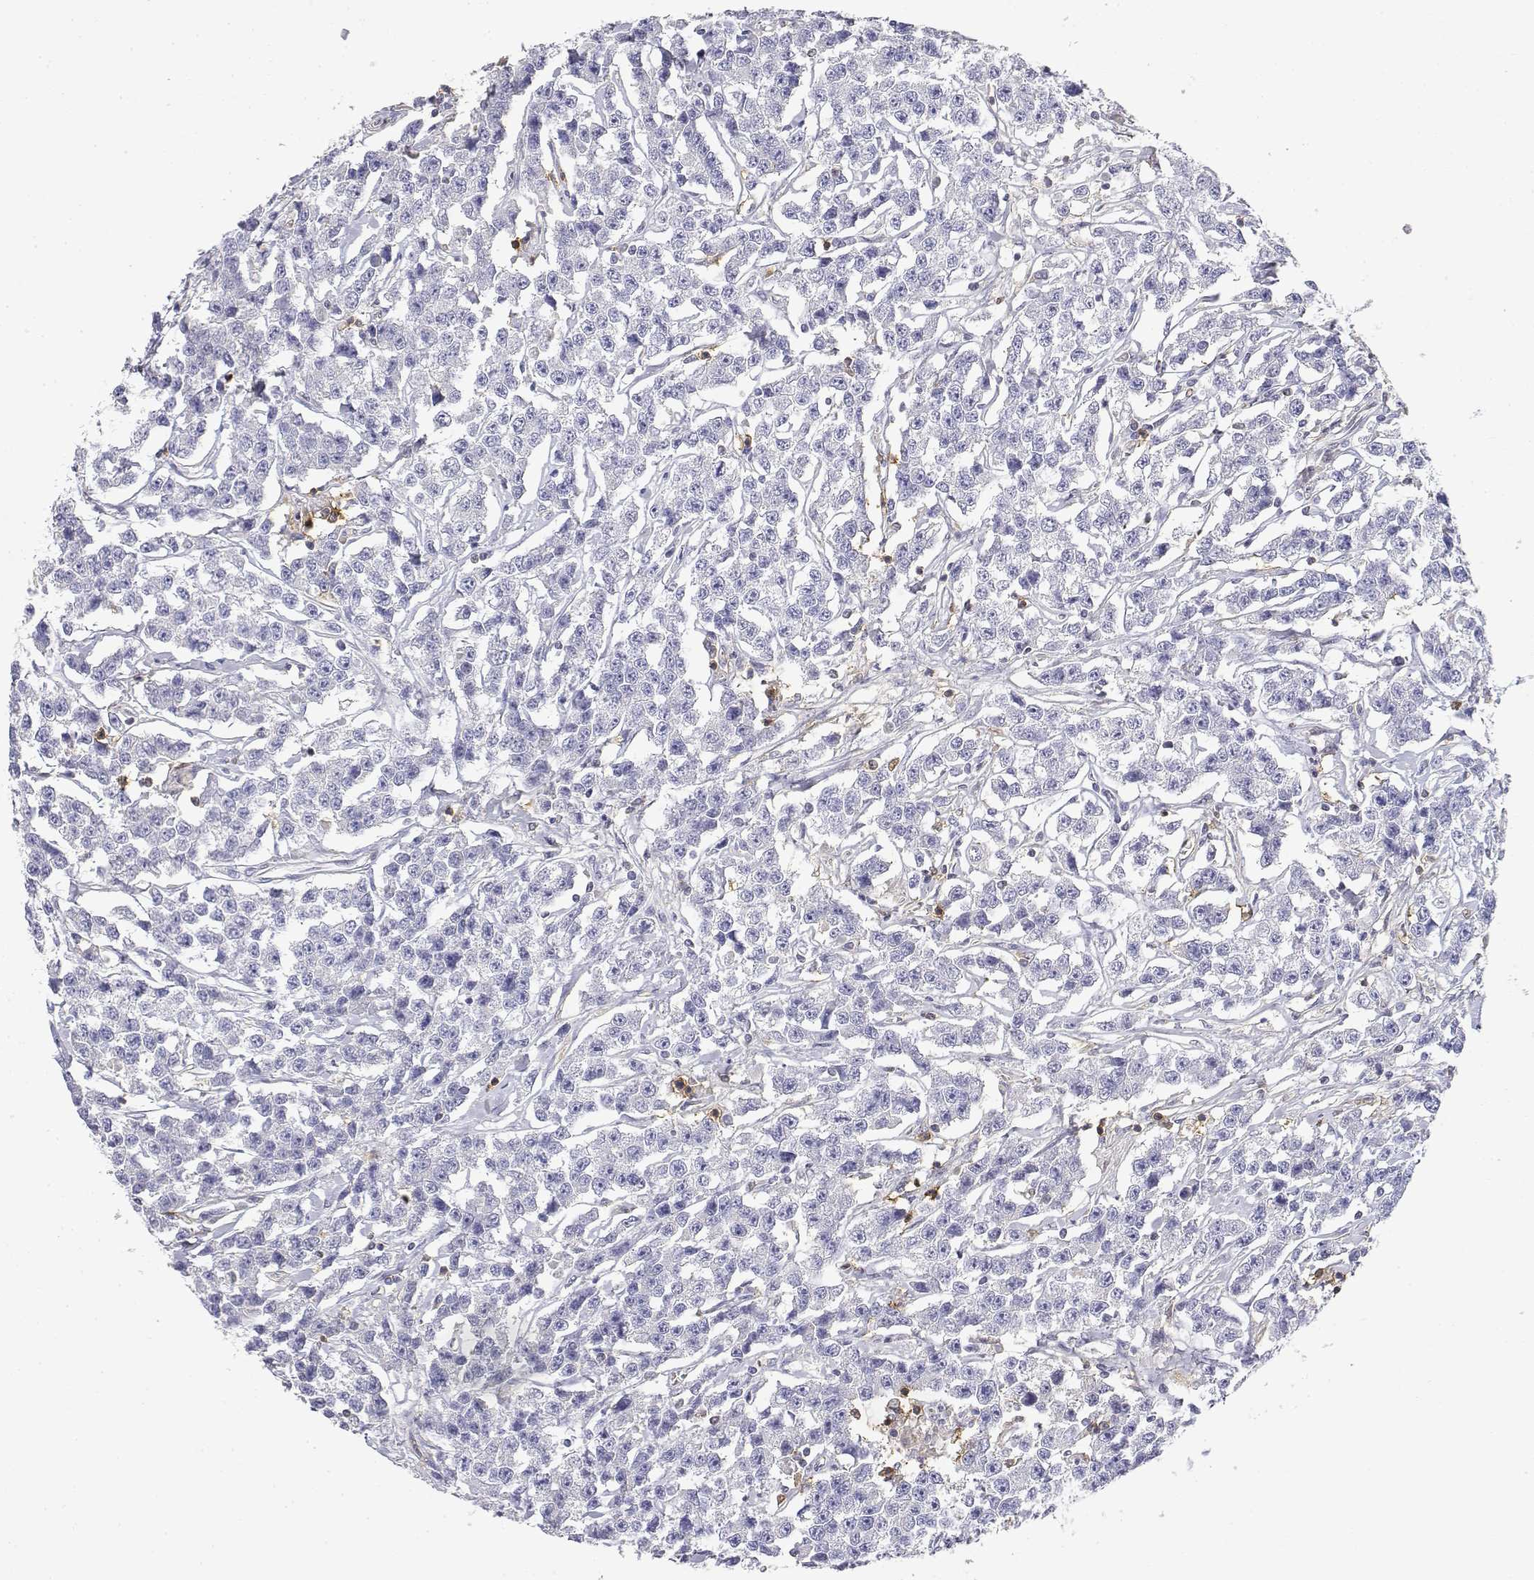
{"staining": {"intensity": "negative", "quantity": "none", "location": "none"}, "tissue": "testis cancer", "cell_type": "Tumor cells", "image_type": "cancer", "snomed": [{"axis": "morphology", "description": "Seminoma, NOS"}, {"axis": "topography", "description": "Testis"}], "caption": "Immunohistochemistry (IHC) micrograph of neoplastic tissue: human testis cancer stained with DAB reveals no significant protein expression in tumor cells.", "gene": "ADA", "patient": {"sex": "male", "age": 59}}